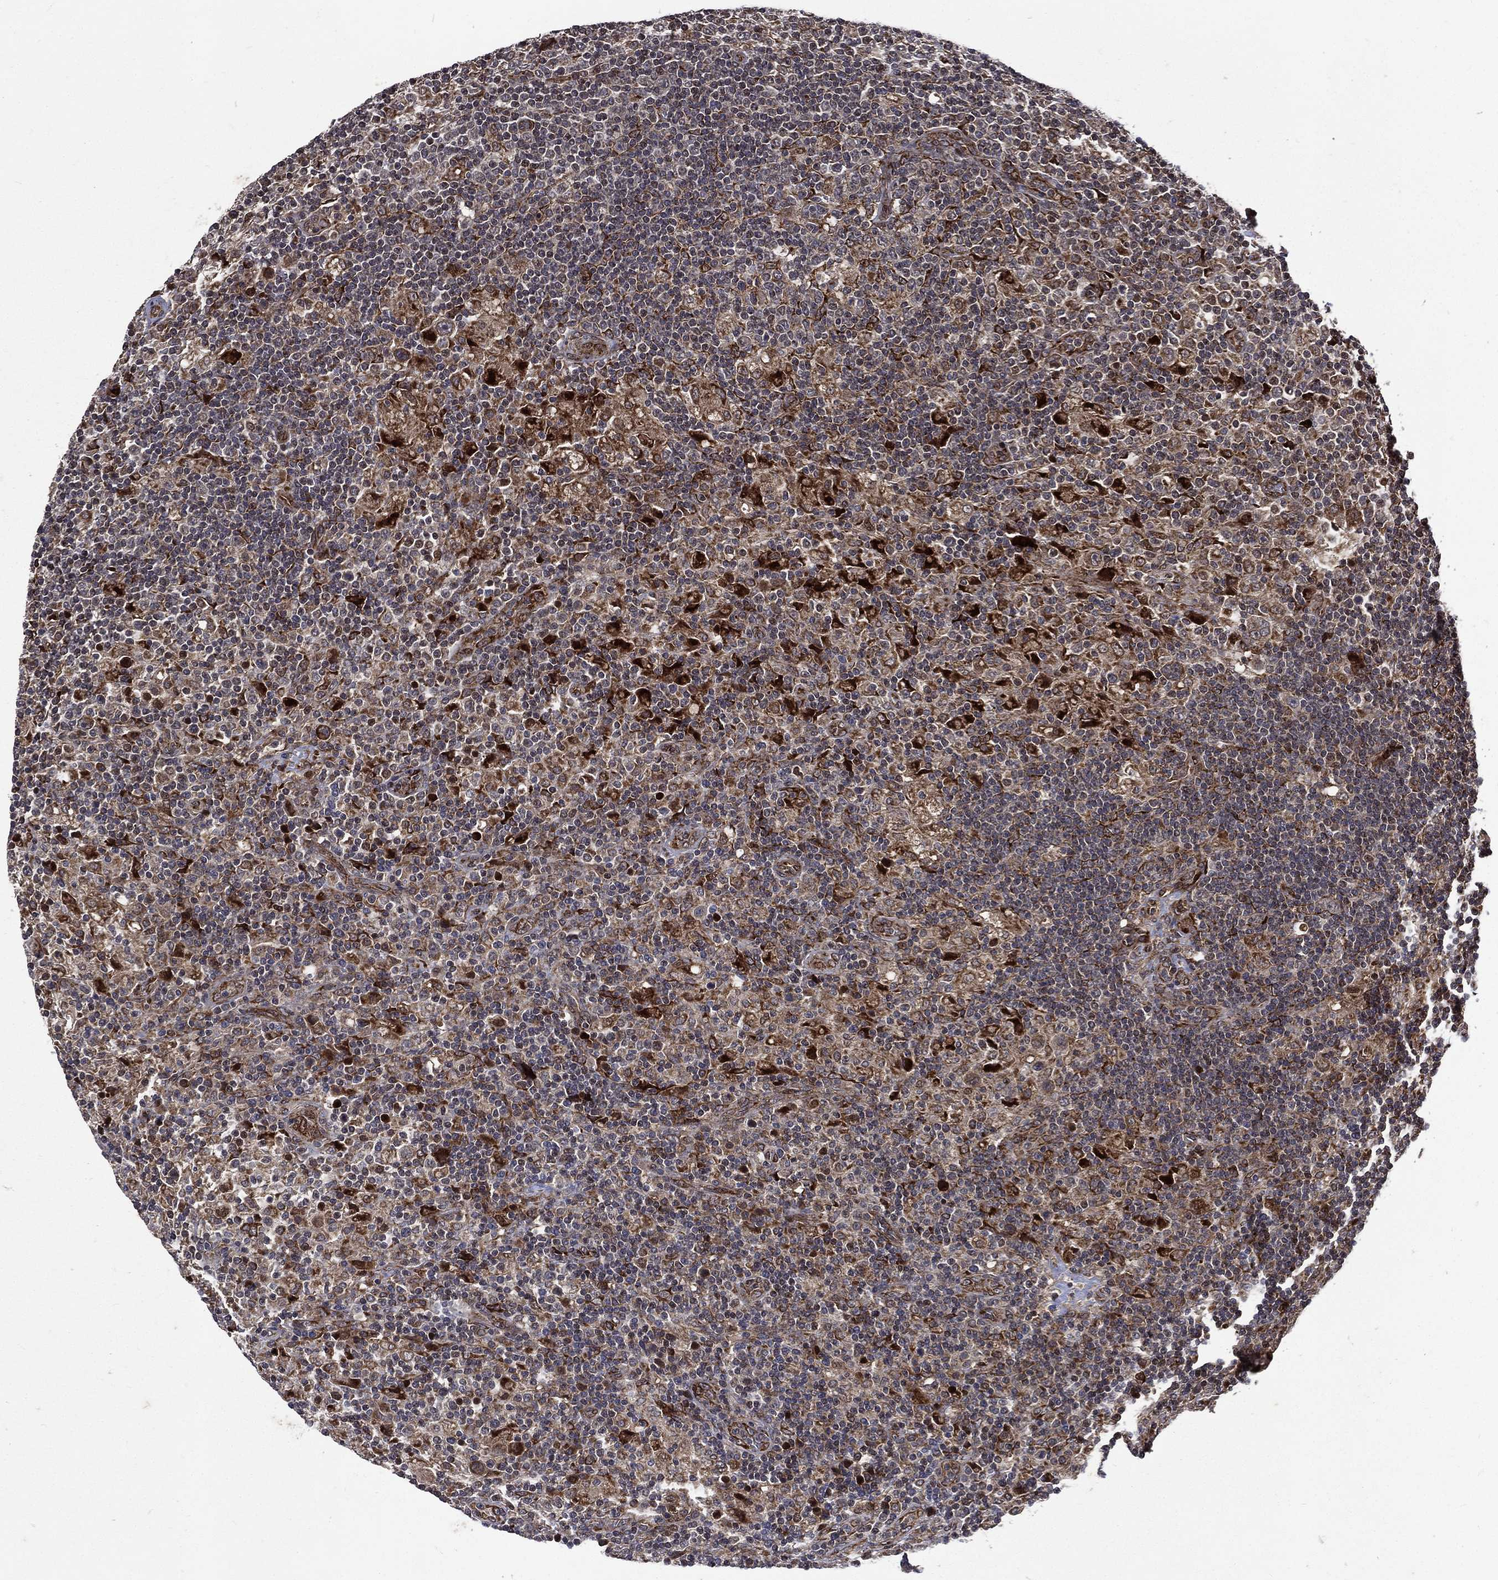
{"staining": {"intensity": "moderate", "quantity": "25%-75%", "location": "cytoplasmic/membranous"}, "tissue": "lymphoma", "cell_type": "Tumor cells", "image_type": "cancer", "snomed": [{"axis": "morphology", "description": "Hodgkin's disease, NOS"}, {"axis": "topography", "description": "Lymph node"}], "caption": "A medium amount of moderate cytoplasmic/membranous expression is present in about 25%-75% of tumor cells in Hodgkin's disease tissue. The protein is shown in brown color, while the nuclei are stained blue.", "gene": "RAB11FIP4", "patient": {"sex": "male", "age": 70}}